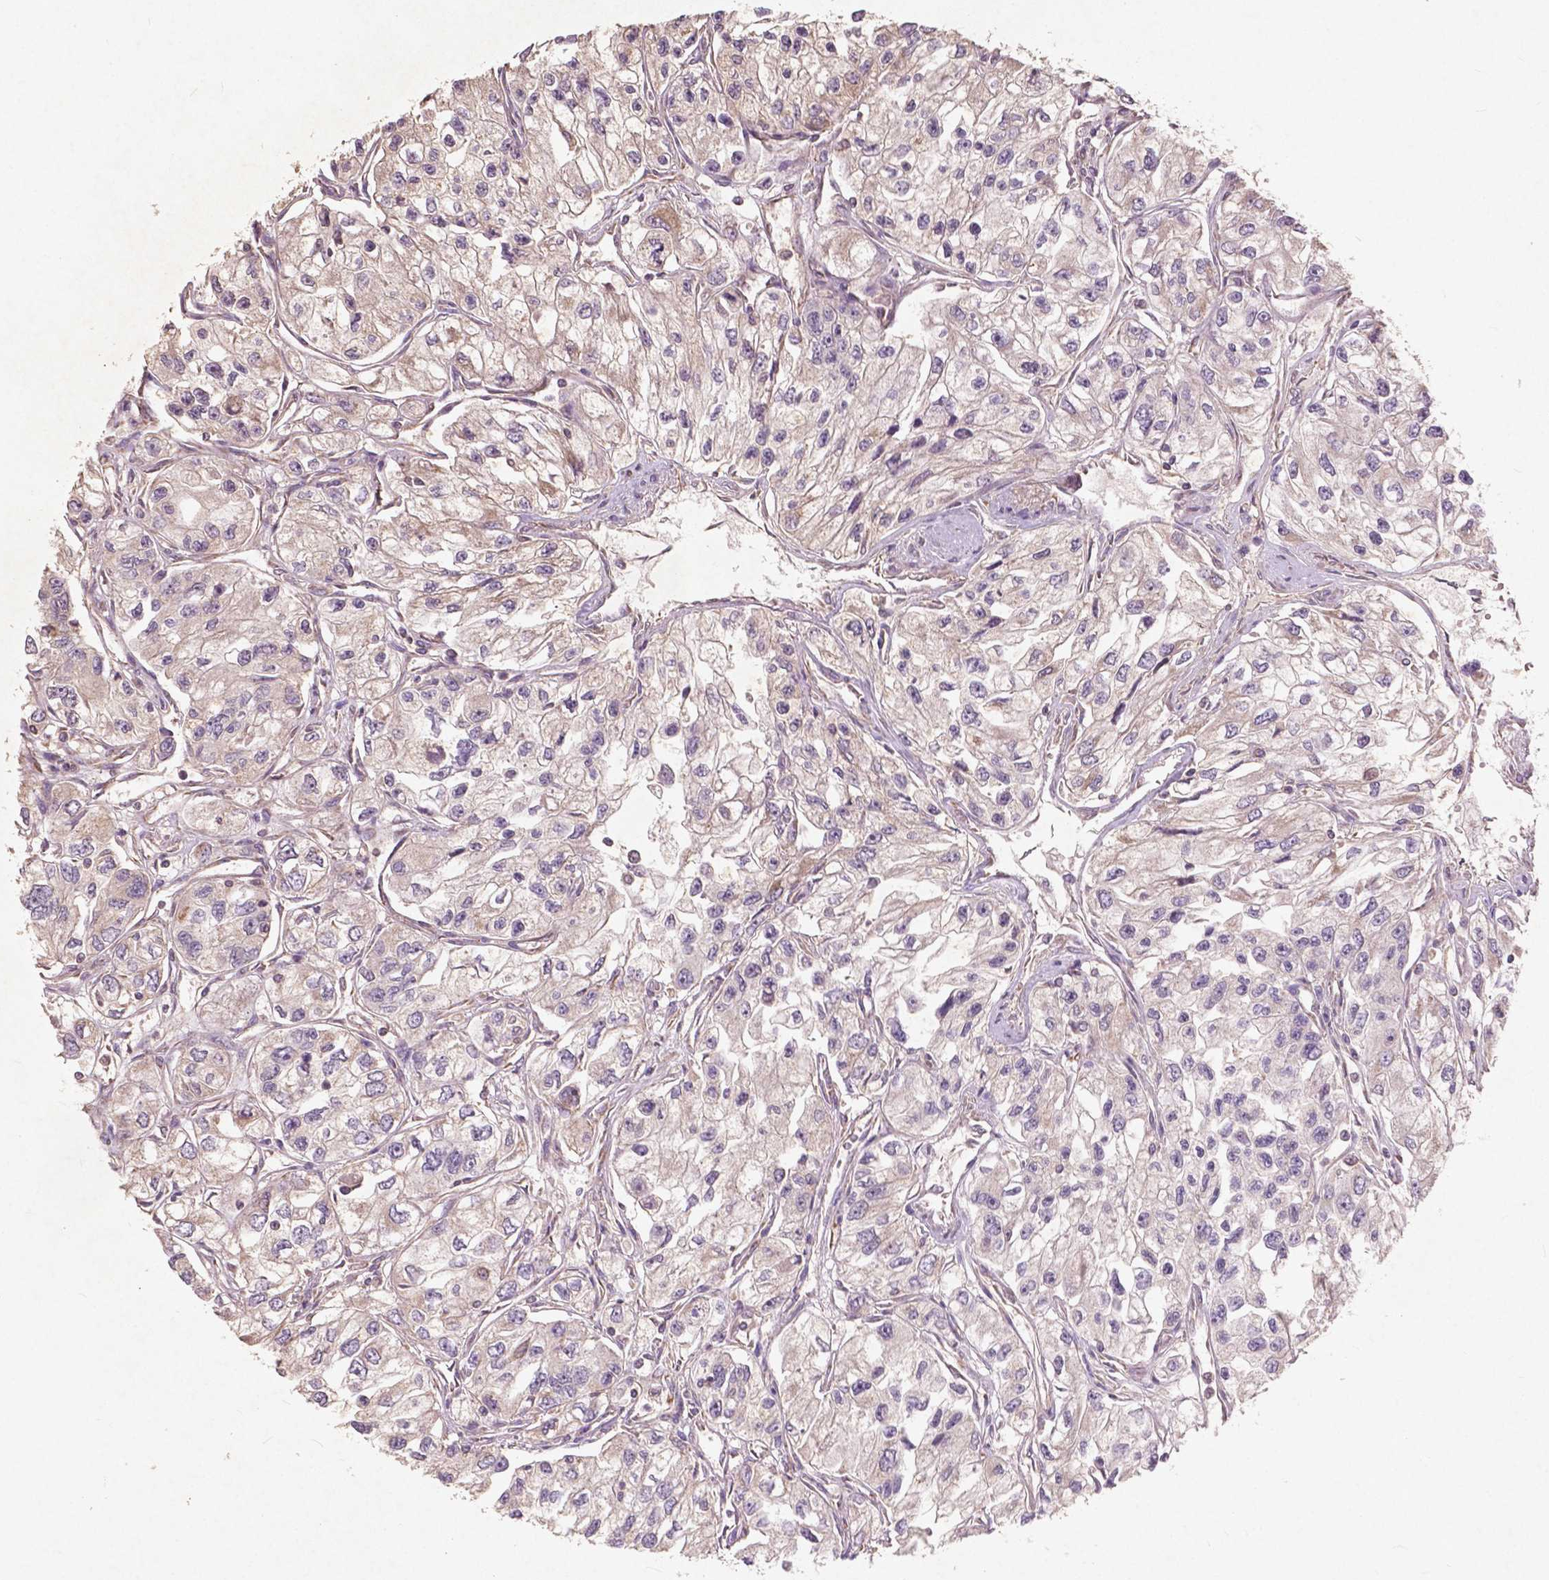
{"staining": {"intensity": "moderate", "quantity": "<25%", "location": "cytoplasmic/membranous"}, "tissue": "renal cancer", "cell_type": "Tumor cells", "image_type": "cancer", "snomed": [{"axis": "morphology", "description": "Adenocarcinoma, NOS"}, {"axis": "topography", "description": "Kidney"}], "caption": "Adenocarcinoma (renal) was stained to show a protein in brown. There is low levels of moderate cytoplasmic/membranous expression in approximately <25% of tumor cells. The staining was performed using DAB to visualize the protein expression in brown, while the nuclei were stained in blue with hematoxylin (Magnification: 20x).", "gene": "ST6GALNAC5", "patient": {"sex": "female", "age": 59}}